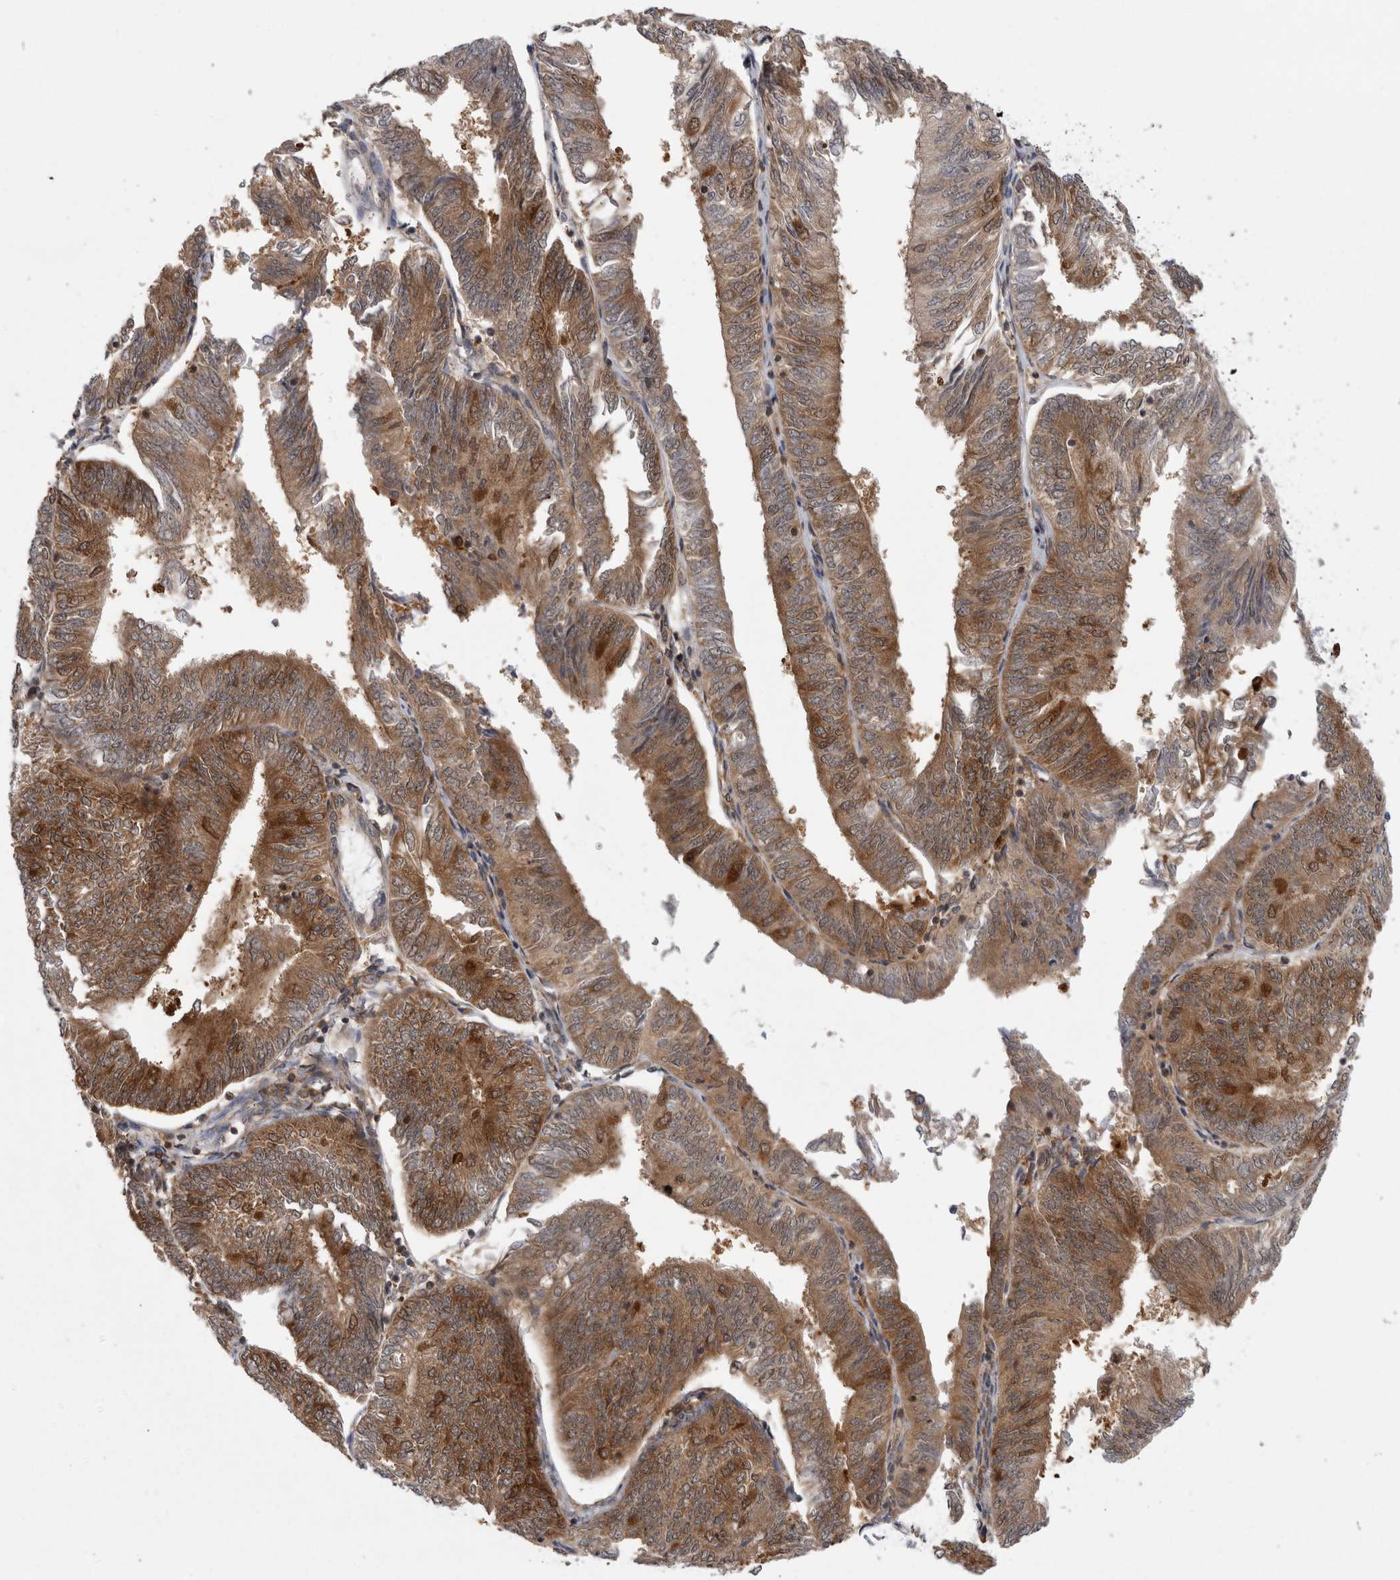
{"staining": {"intensity": "moderate", "quantity": ">75%", "location": "cytoplasmic/membranous,nuclear"}, "tissue": "endometrial cancer", "cell_type": "Tumor cells", "image_type": "cancer", "snomed": [{"axis": "morphology", "description": "Adenocarcinoma, NOS"}, {"axis": "topography", "description": "Endometrium"}], "caption": "IHC photomicrograph of neoplastic tissue: human endometrial cancer stained using immunohistochemistry exhibits medium levels of moderate protein expression localized specifically in the cytoplasmic/membranous and nuclear of tumor cells, appearing as a cytoplasmic/membranous and nuclear brown color.", "gene": "CACYBP", "patient": {"sex": "female", "age": 58}}